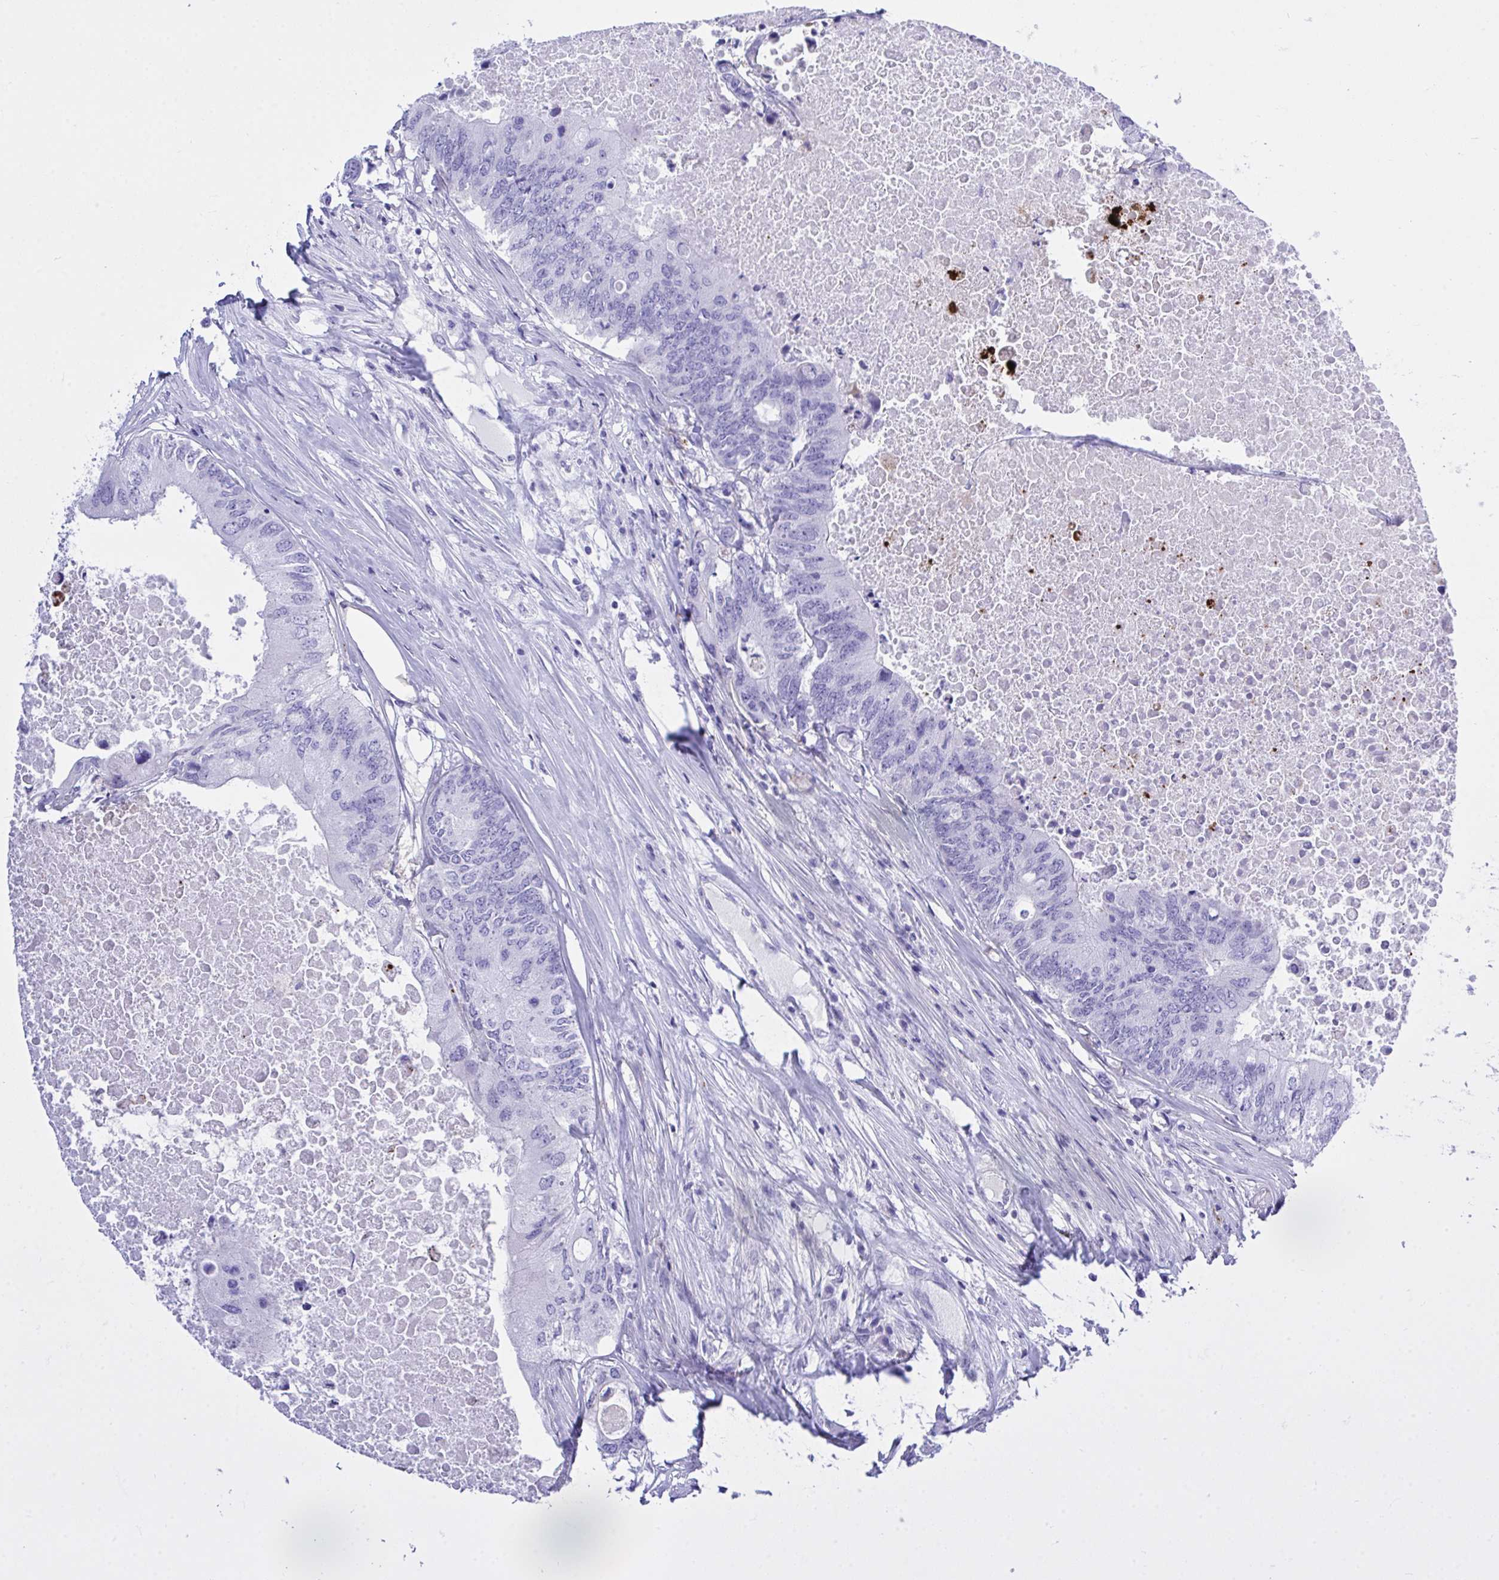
{"staining": {"intensity": "negative", "quantity": "none", "location": "none"}, "tissue": "colorectal cancer", "cell_type": "Tumor cells", "image_type": "cancer", "snomed": [{"axis": "morphology", "description": "Adenocarcinoma, NOS"}, {"axis": "topography", "description": "Colon"}], "caption": "A high-resolution micrograph shows IHC staining of colorectal cancer (adenocarcinoma), which reveals no significant staining in tumor cells.", "gene": "BEX5", "patient": {"sex": "male", "age": 71}}